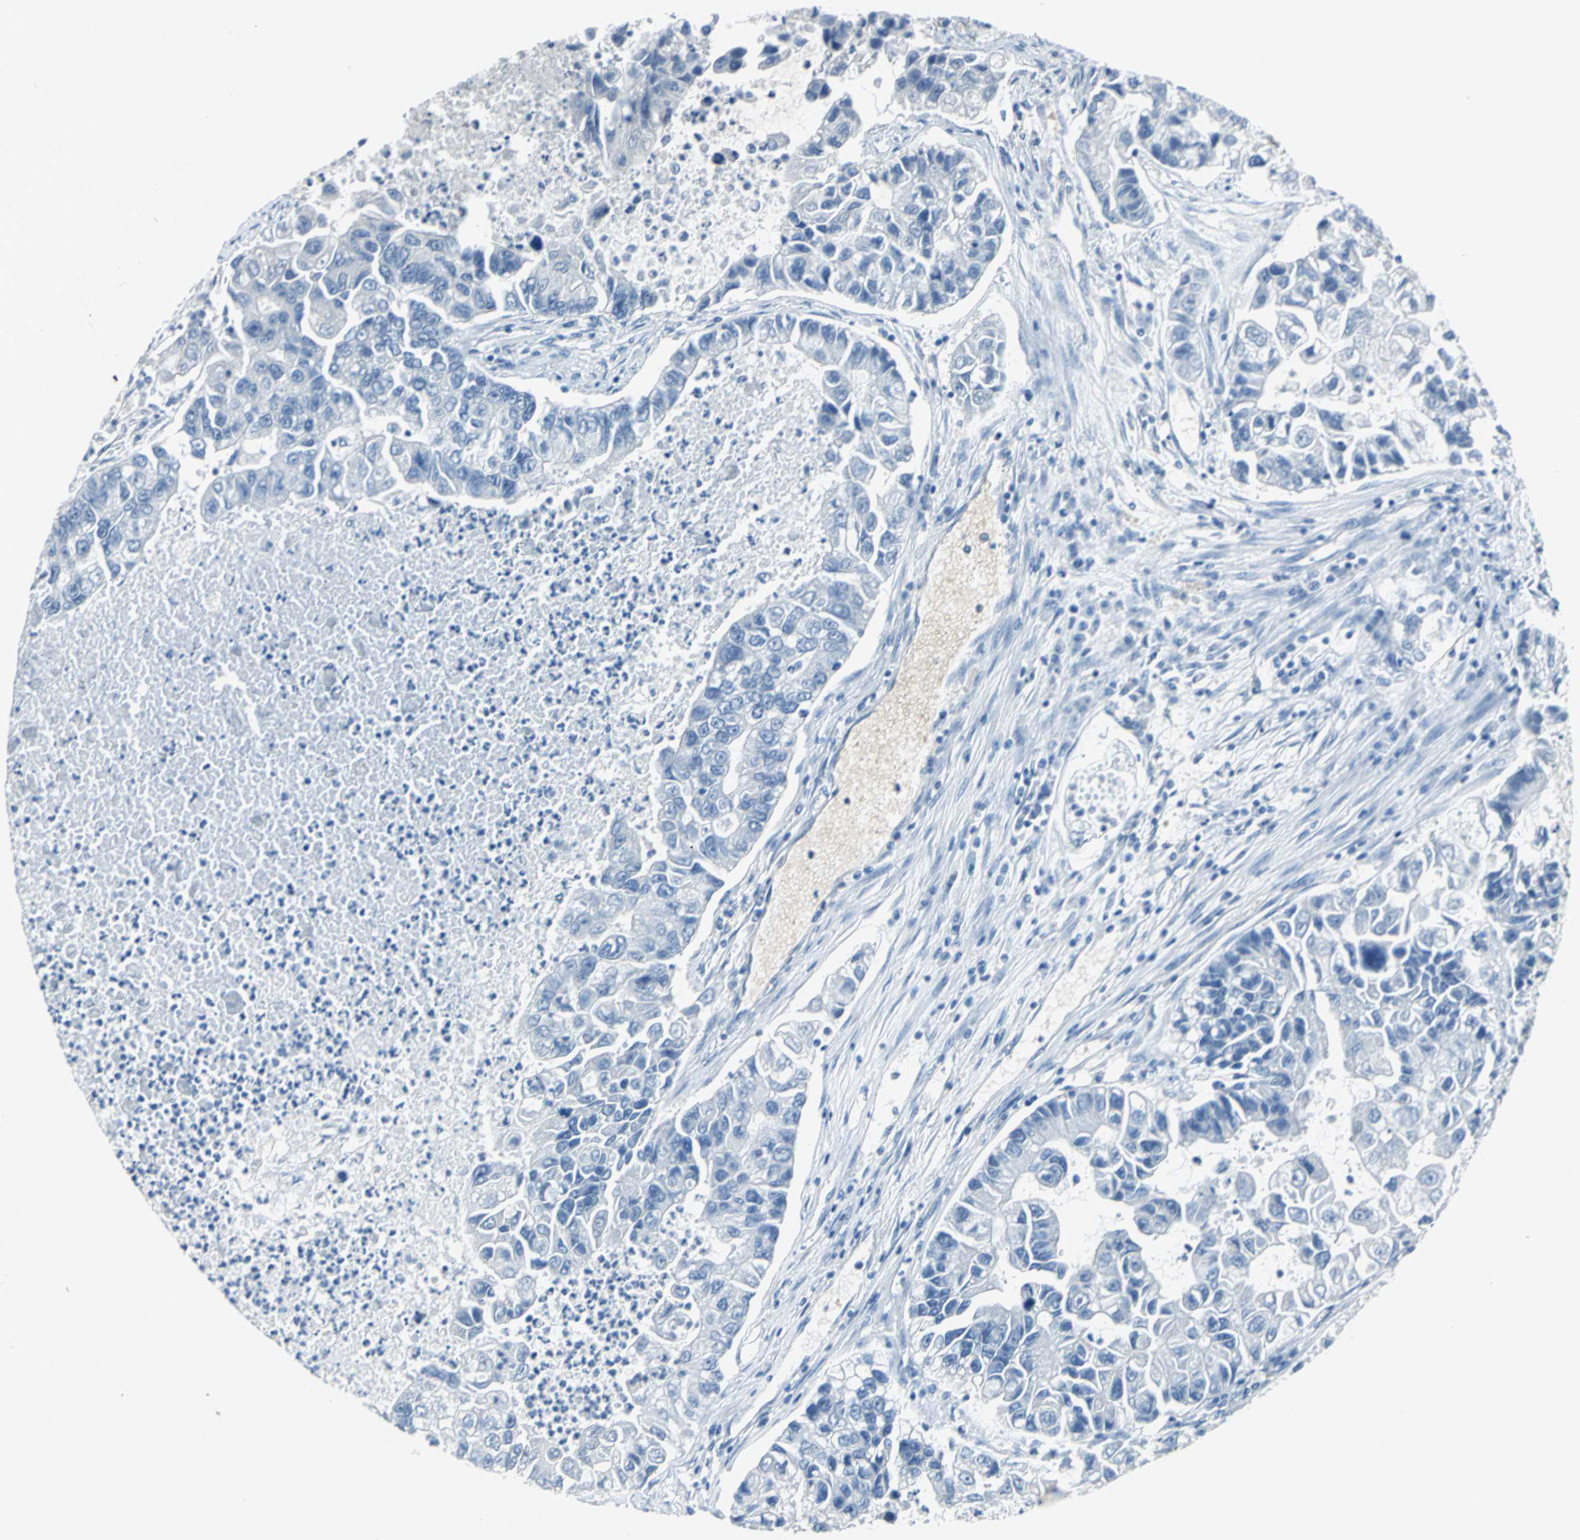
{"staining": {"intensity": "negative", "quantity": "none", "location": "none"}, "tissue": "lung cancer", "cell_type": "Tumor cells", "image_type": "cancer", "snomed": [{"axis": "morphology", "description": "Adenocarcinoma, NOS"}, {"axis": "topography", "description": "Lung"}], "caption": "Tumor cells show no significant protein positivity in adenocarcinoma (lung). (DAB IHC, high magnification).", "gene": "PKLR", "patient": {"sex": "female", "age": 51}}